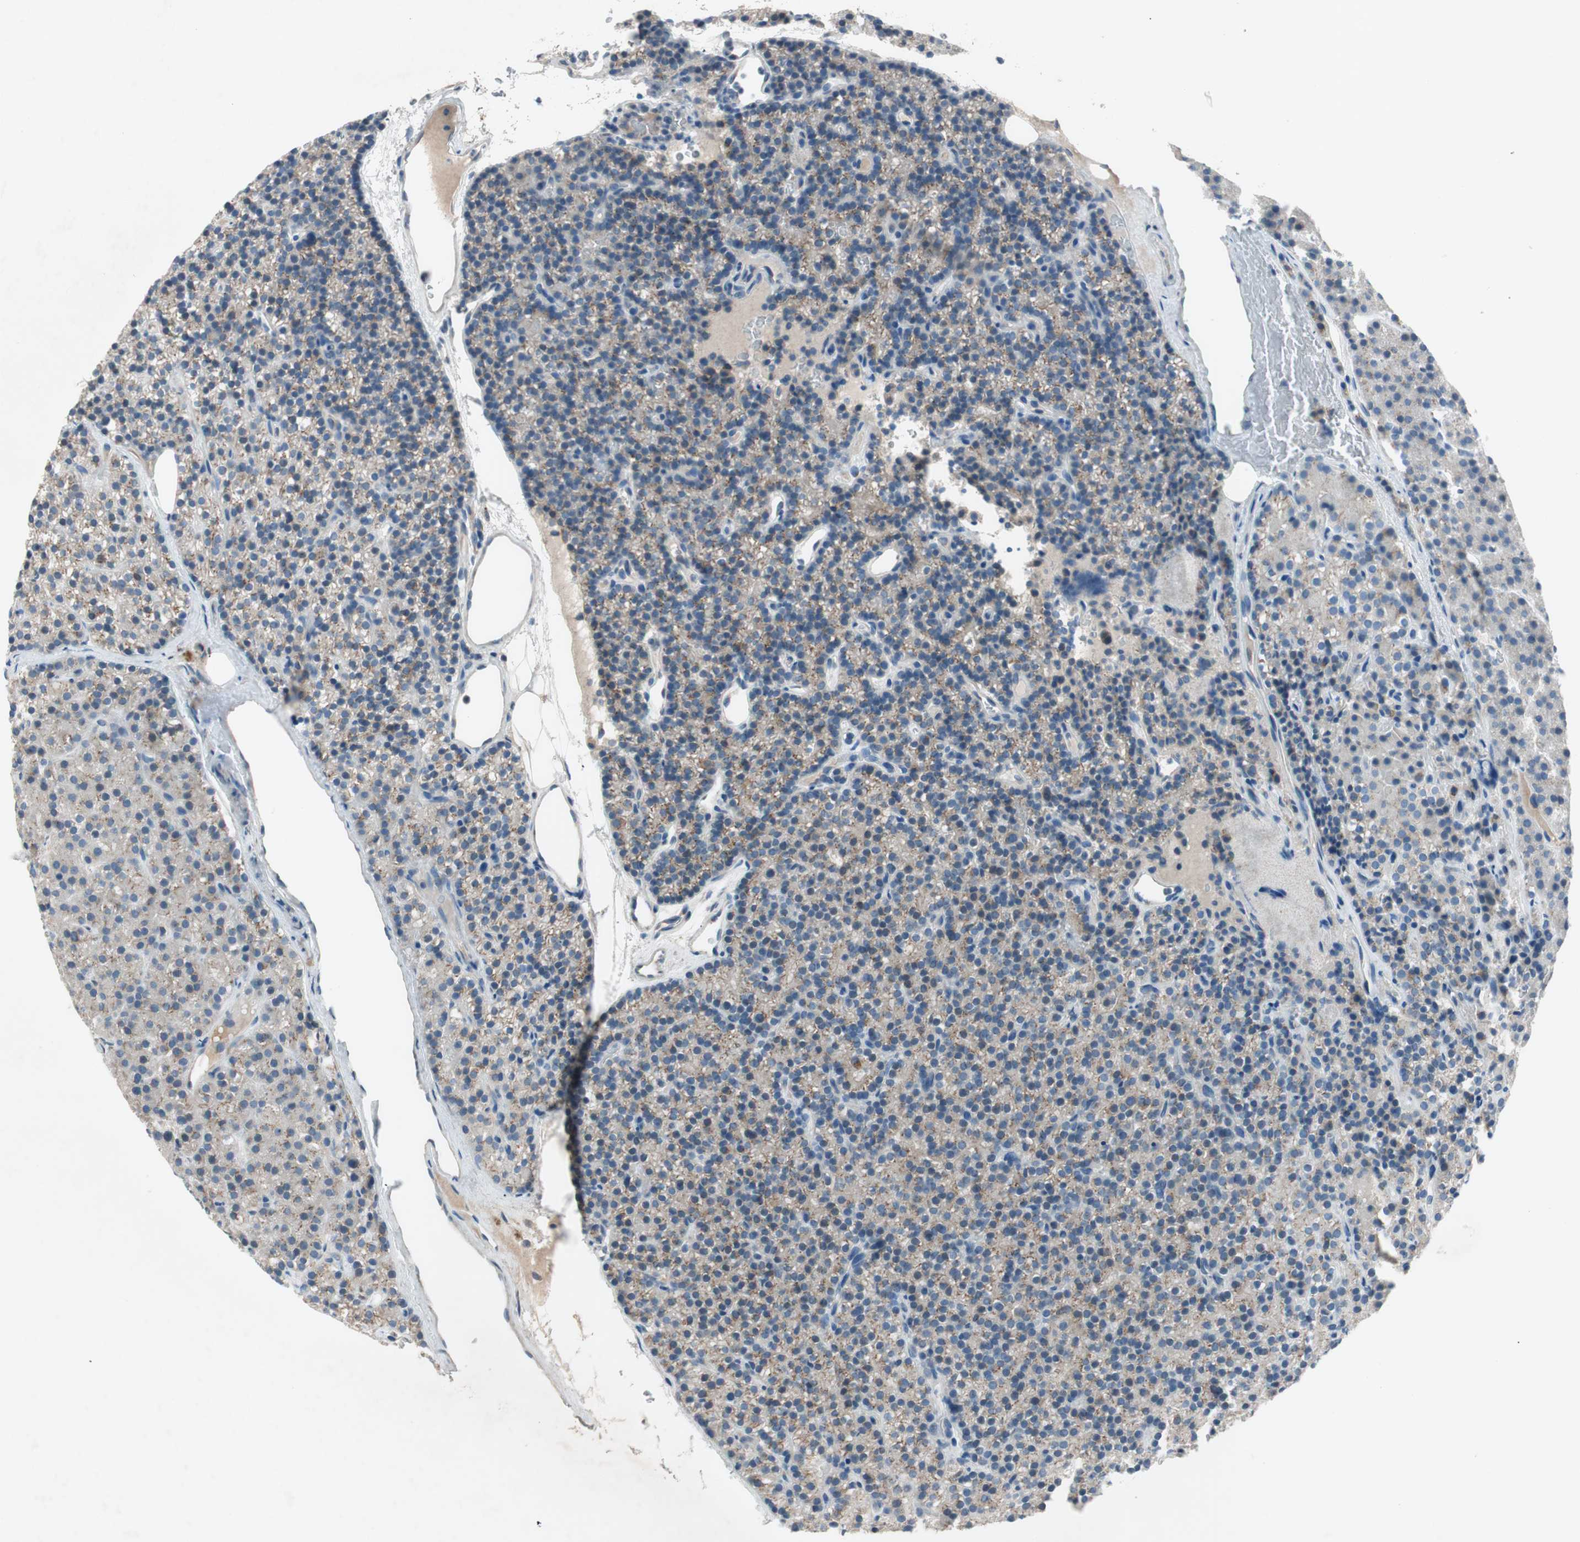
{"staining": {"intensity": "weak", "quantity": ">75%", "location": "cytoplasmic/membranous"}, "tissue": "parathyroid gland", "cell_type": "Glandular cells", "image_type": "normal", "snomed": [{"axis": "morphology", "description": "Normal tissue, NOS"}, {"axis": "morphology", "description": "Hyperplasia, NOS"}, {"axis": "topography", "description": "Parathyroid gland"}], "caption": "An IHC micrograph of normal tissue is shown. Protein staining in brown highlights weak cytoplasmic/membranous positivity in parathyroid gland within glandular cells.", "gene": "PRRG4", "patient": {"sex": "male", "age": 44}}